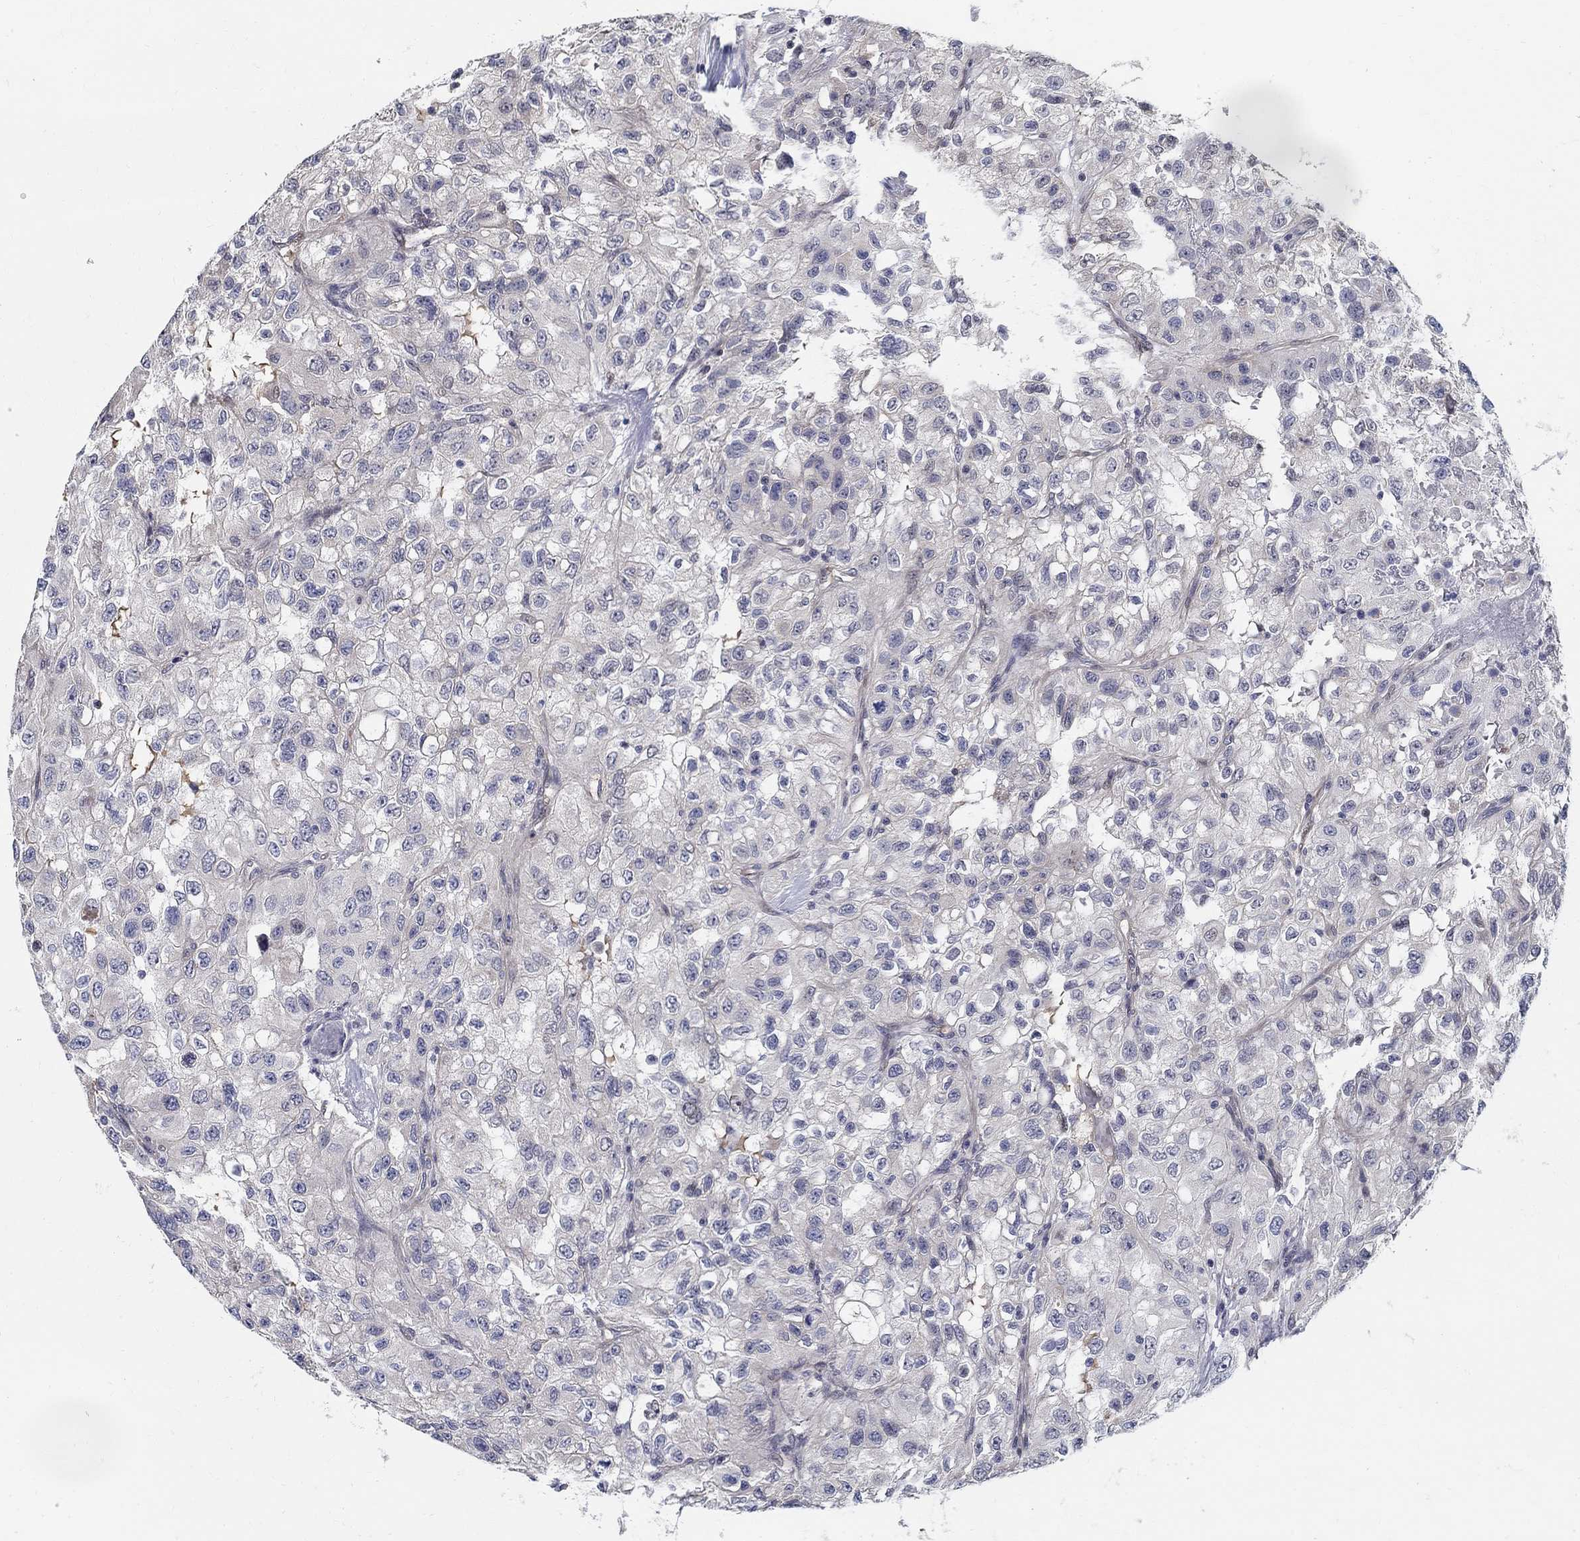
{"staining": {"intensity": "negative", "quantity": "none", "location": "none"}, "tissue": "renal cancer", "cell_type": "Tumor cells", "image_type": "cancer", "snomed": [{"axis": "morphology", "description": "Adenocarcinoma, NOS"}, {"axis": "topography", "description": "Kidney"}], "caption": "Protein analysis of renal cancer shows no significant positivity in tumor cells.", "gene": "C16orf46", "patient": {"sex": "male", "age": 64}}